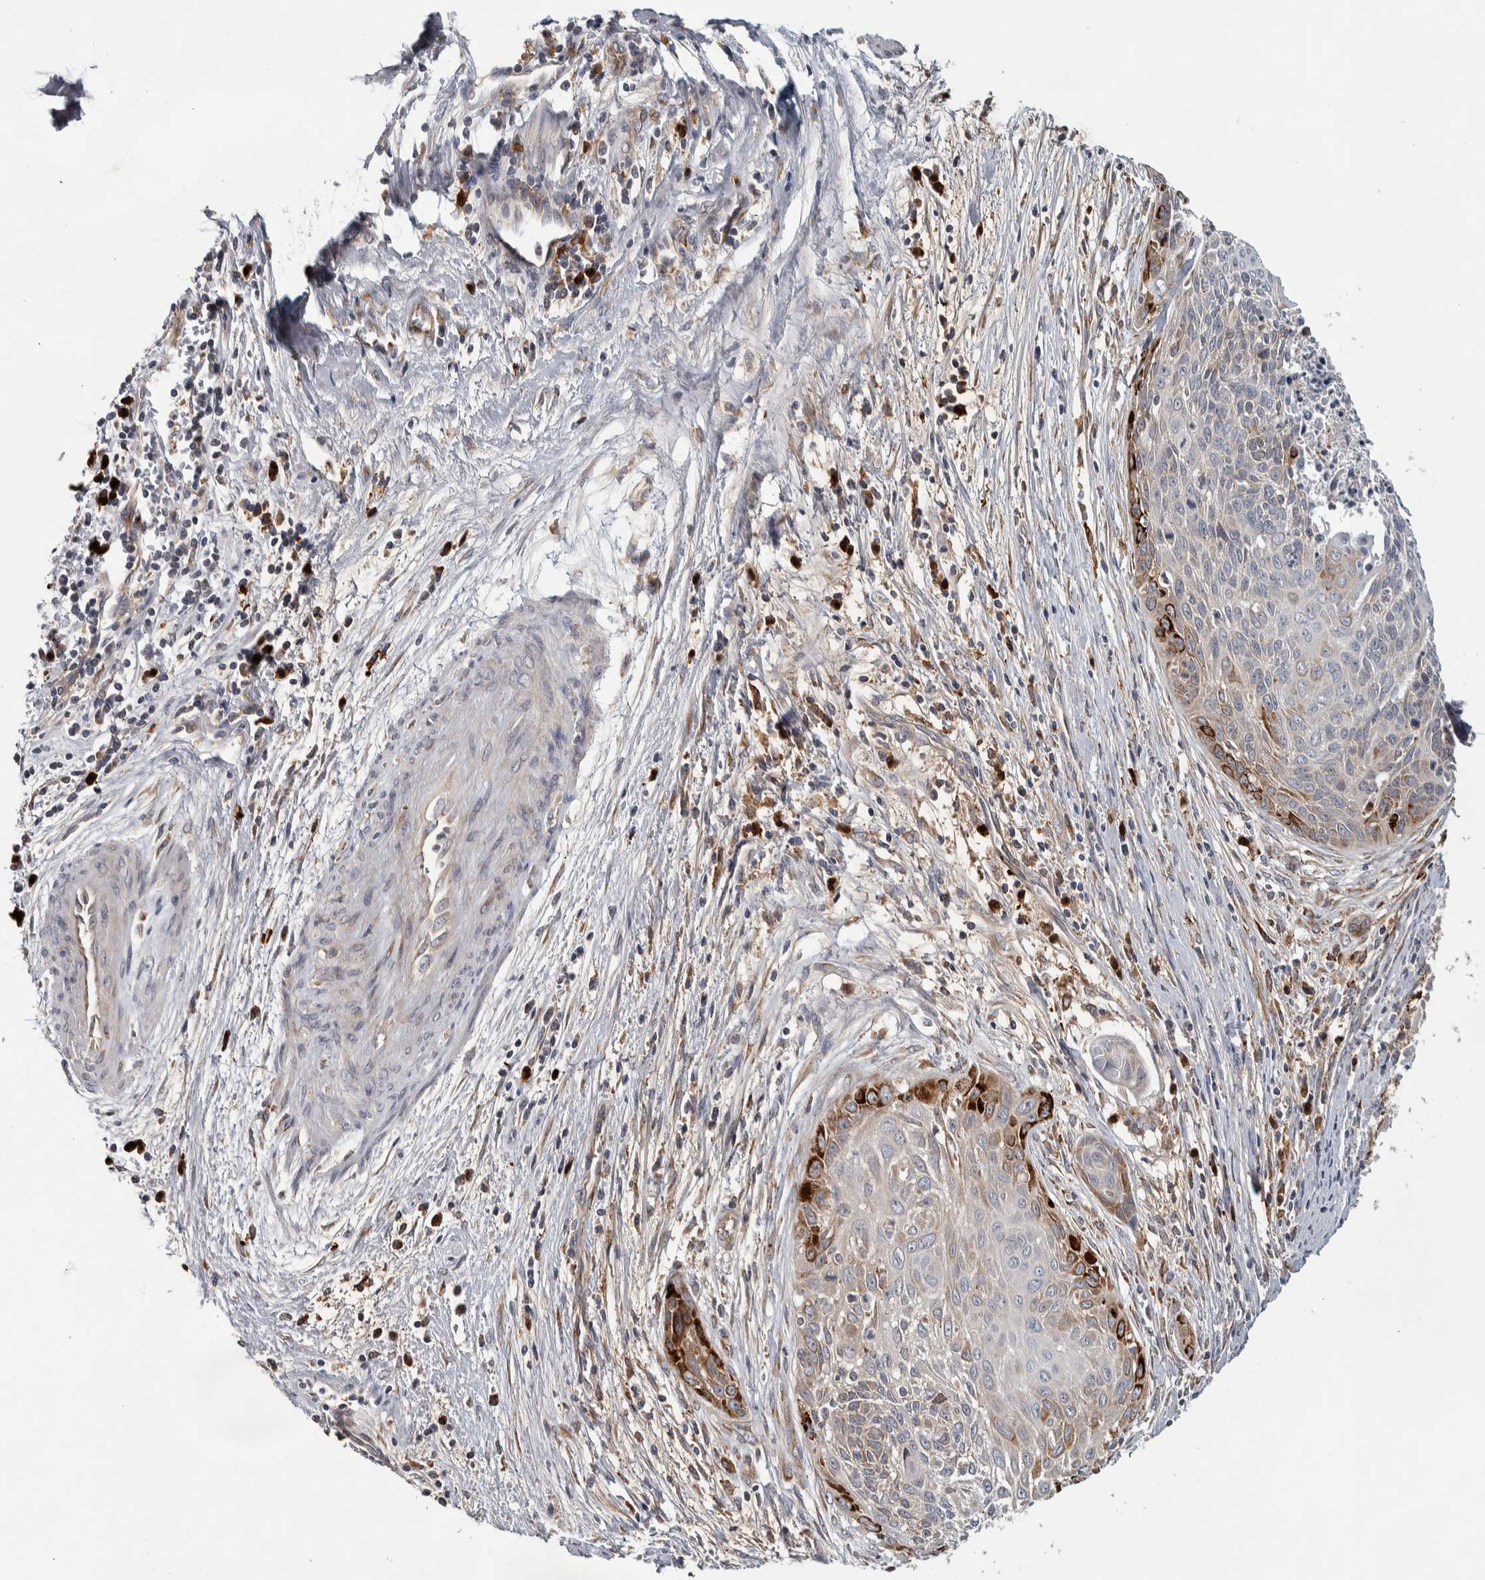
{"staining": {"intensity": "moderate", "quantity": "<25%", "location": "cytoplasmic/membranous"}, "tissue": "cervical cancer", "cell_type": "Tumor cells", "image_type": "cancer", "snomed": [{"axis": "morphology", "description": "Squamous cell carcinoma, NOS"}, {"axis": "topography", "description": "Cervix"}], "caption": "Brown immunohistochemical staining in human cervical cancer (squamous cell carcinoma) exhibits moderate cytoplasmic/membranous staining in approximately <25% of tumor cells.", "gene": "ADPRM", "patient": {"sex": "female", "age": 55}}